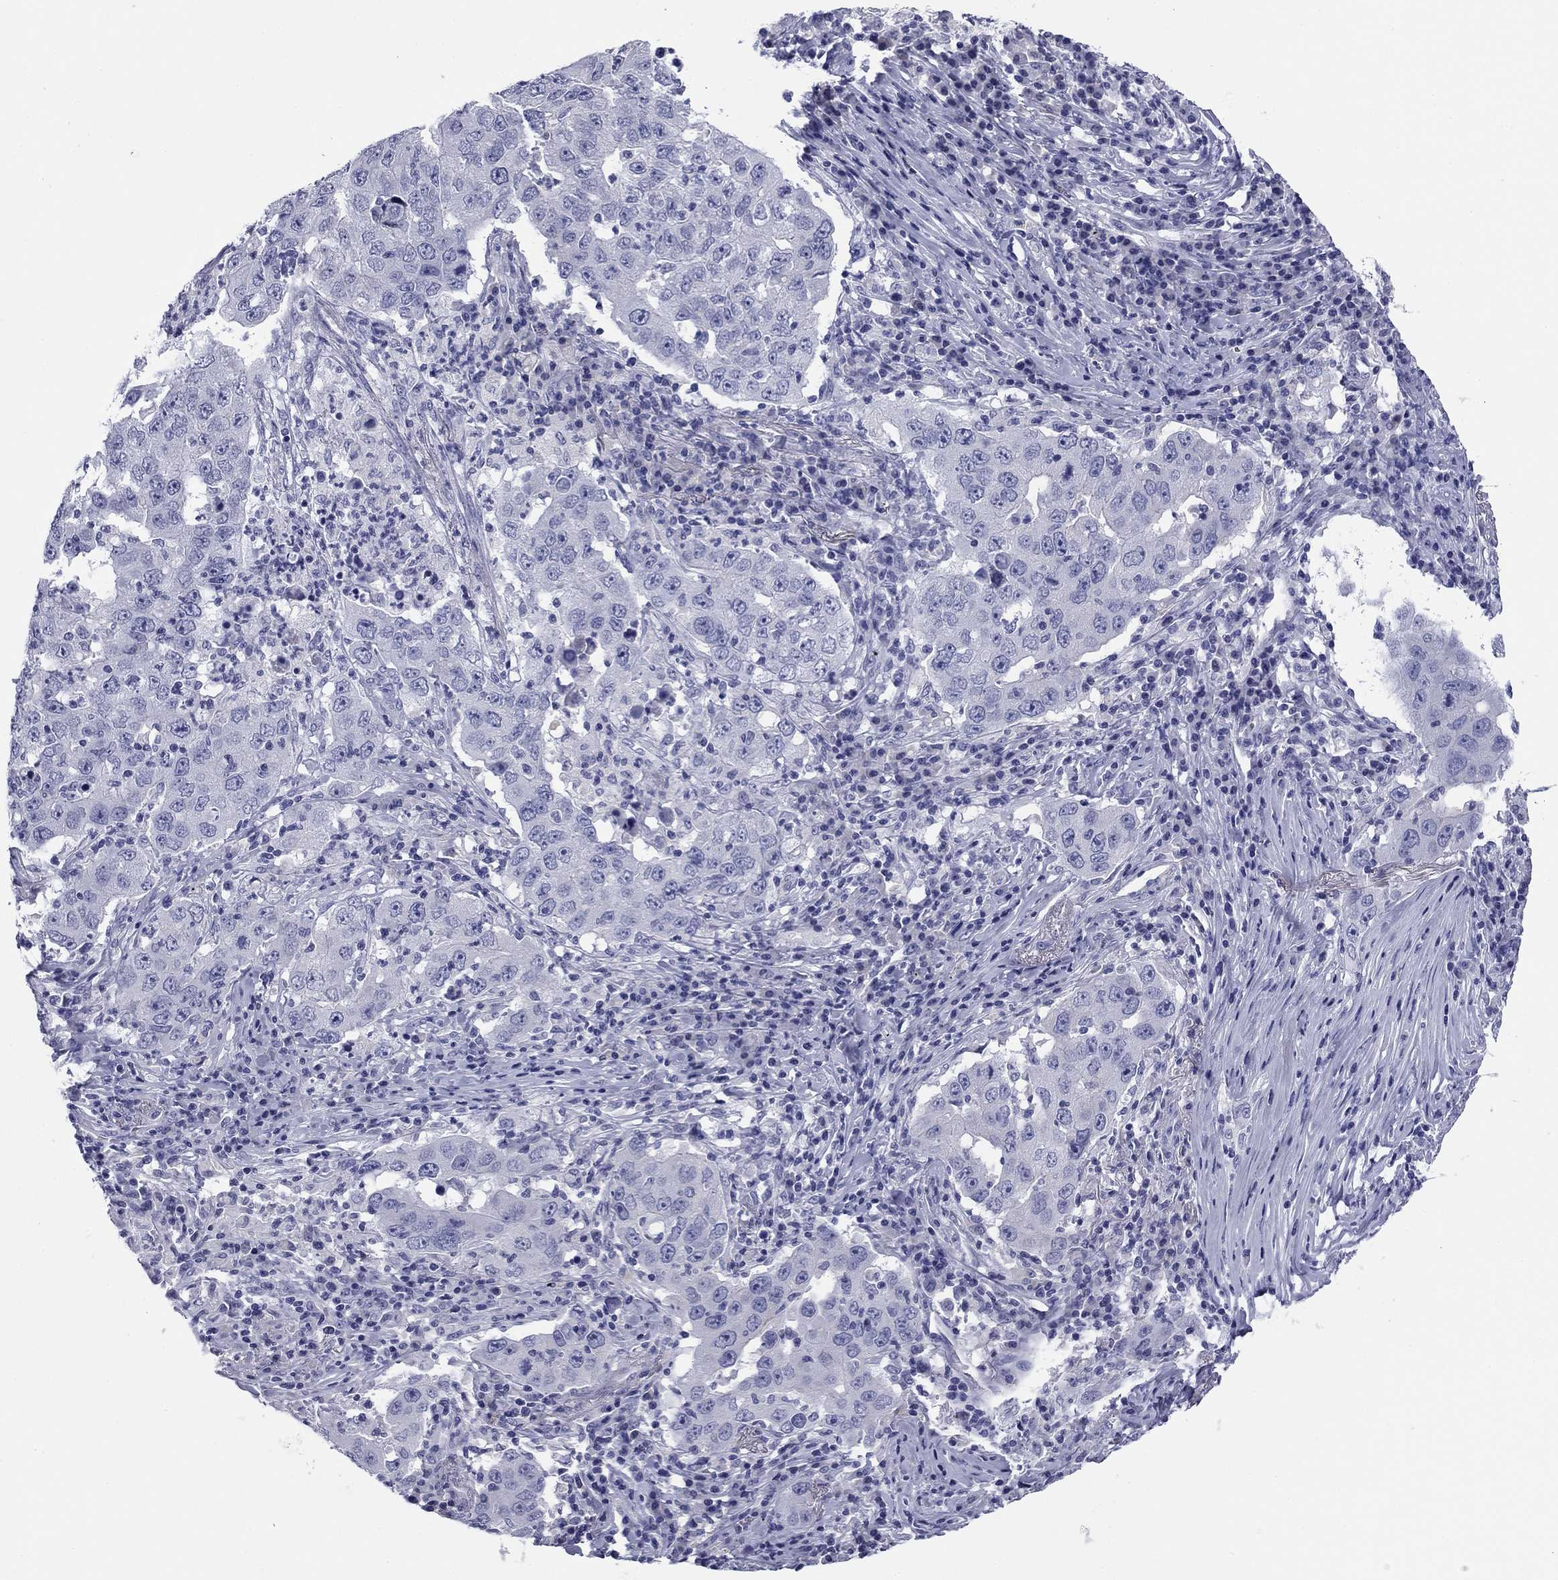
{"staining": {"intensity": "negative", "quantity": "none", "location": "none"}, "tissue": "lung cancer", "cell_type": "Tumor cells", "image_type": "cancer", "snomed": [{"axis": "morphology", "description": "Adenocarcinoma, NOS"}, {"axis": "topography", "description": "Lung"}], "caption": "IHC photomicrograph of neoplastic tissue: lung cancer (adenocarcinoma) stained with DAB shows no significant protein staining in tumor cells. (Immunohistochemistry, brightfield microscopy, high magnification).", "gene": "ABCC2", "patient": {"sex": "male", "age": 73}}